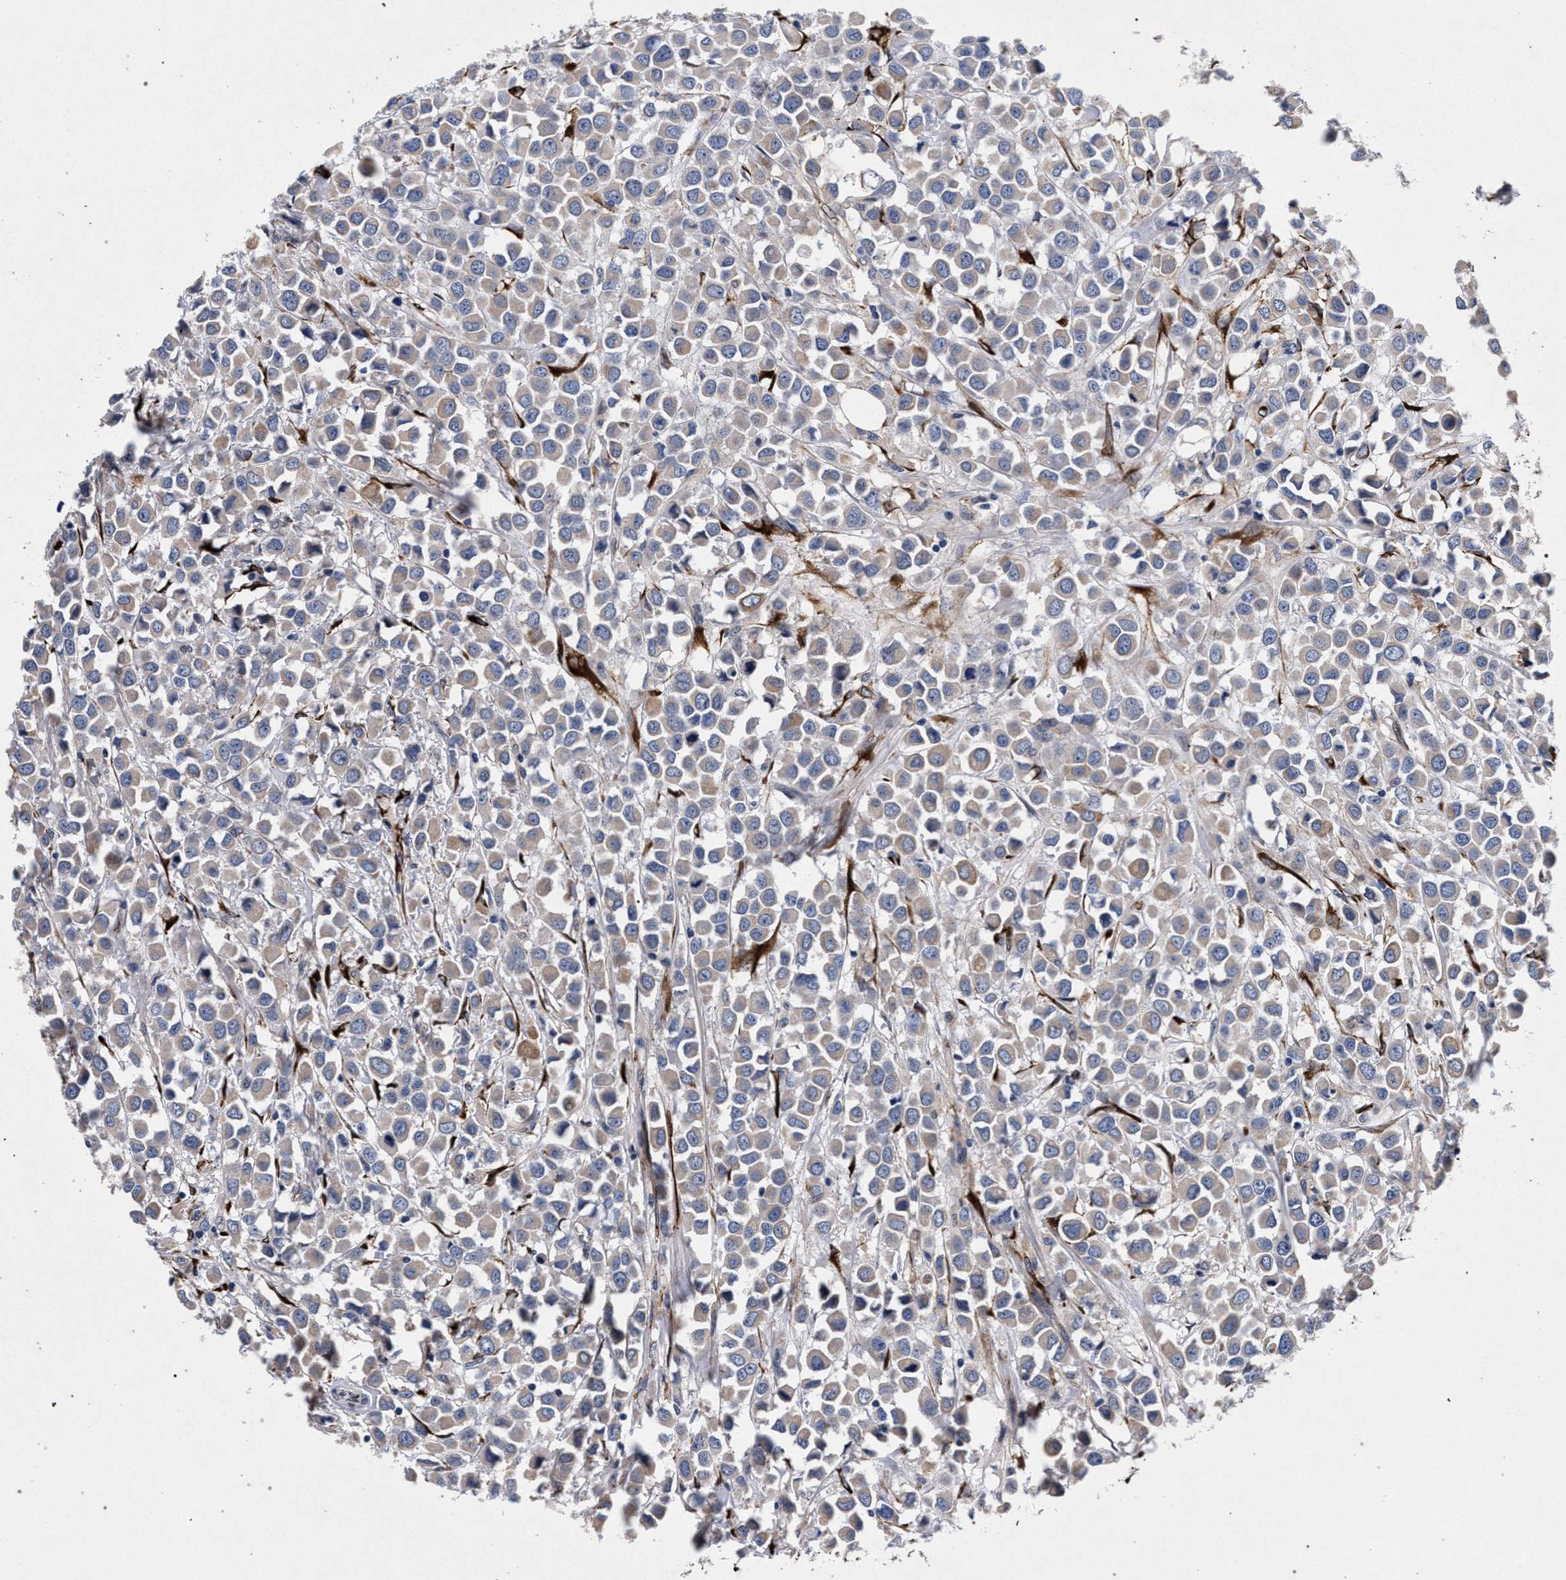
{"staining": {"intensity": "negative", "quantity": "none", "location": "none"}, "tissue": "breast cancer", "cell_type": "Tumor cells", "image_type": "cancer", "snomed": [{"axis": "morphology", "description": "Duct carcinoma"}, {"axis": "topography", "description": "Breast"}], "caption": "Immunohistochemical staining of intraductal carcinoma (breast) exhibits no significant positivity in tumor cells.", "gene": "NEK7", "patient": {"sex": "female", "age": 61}}